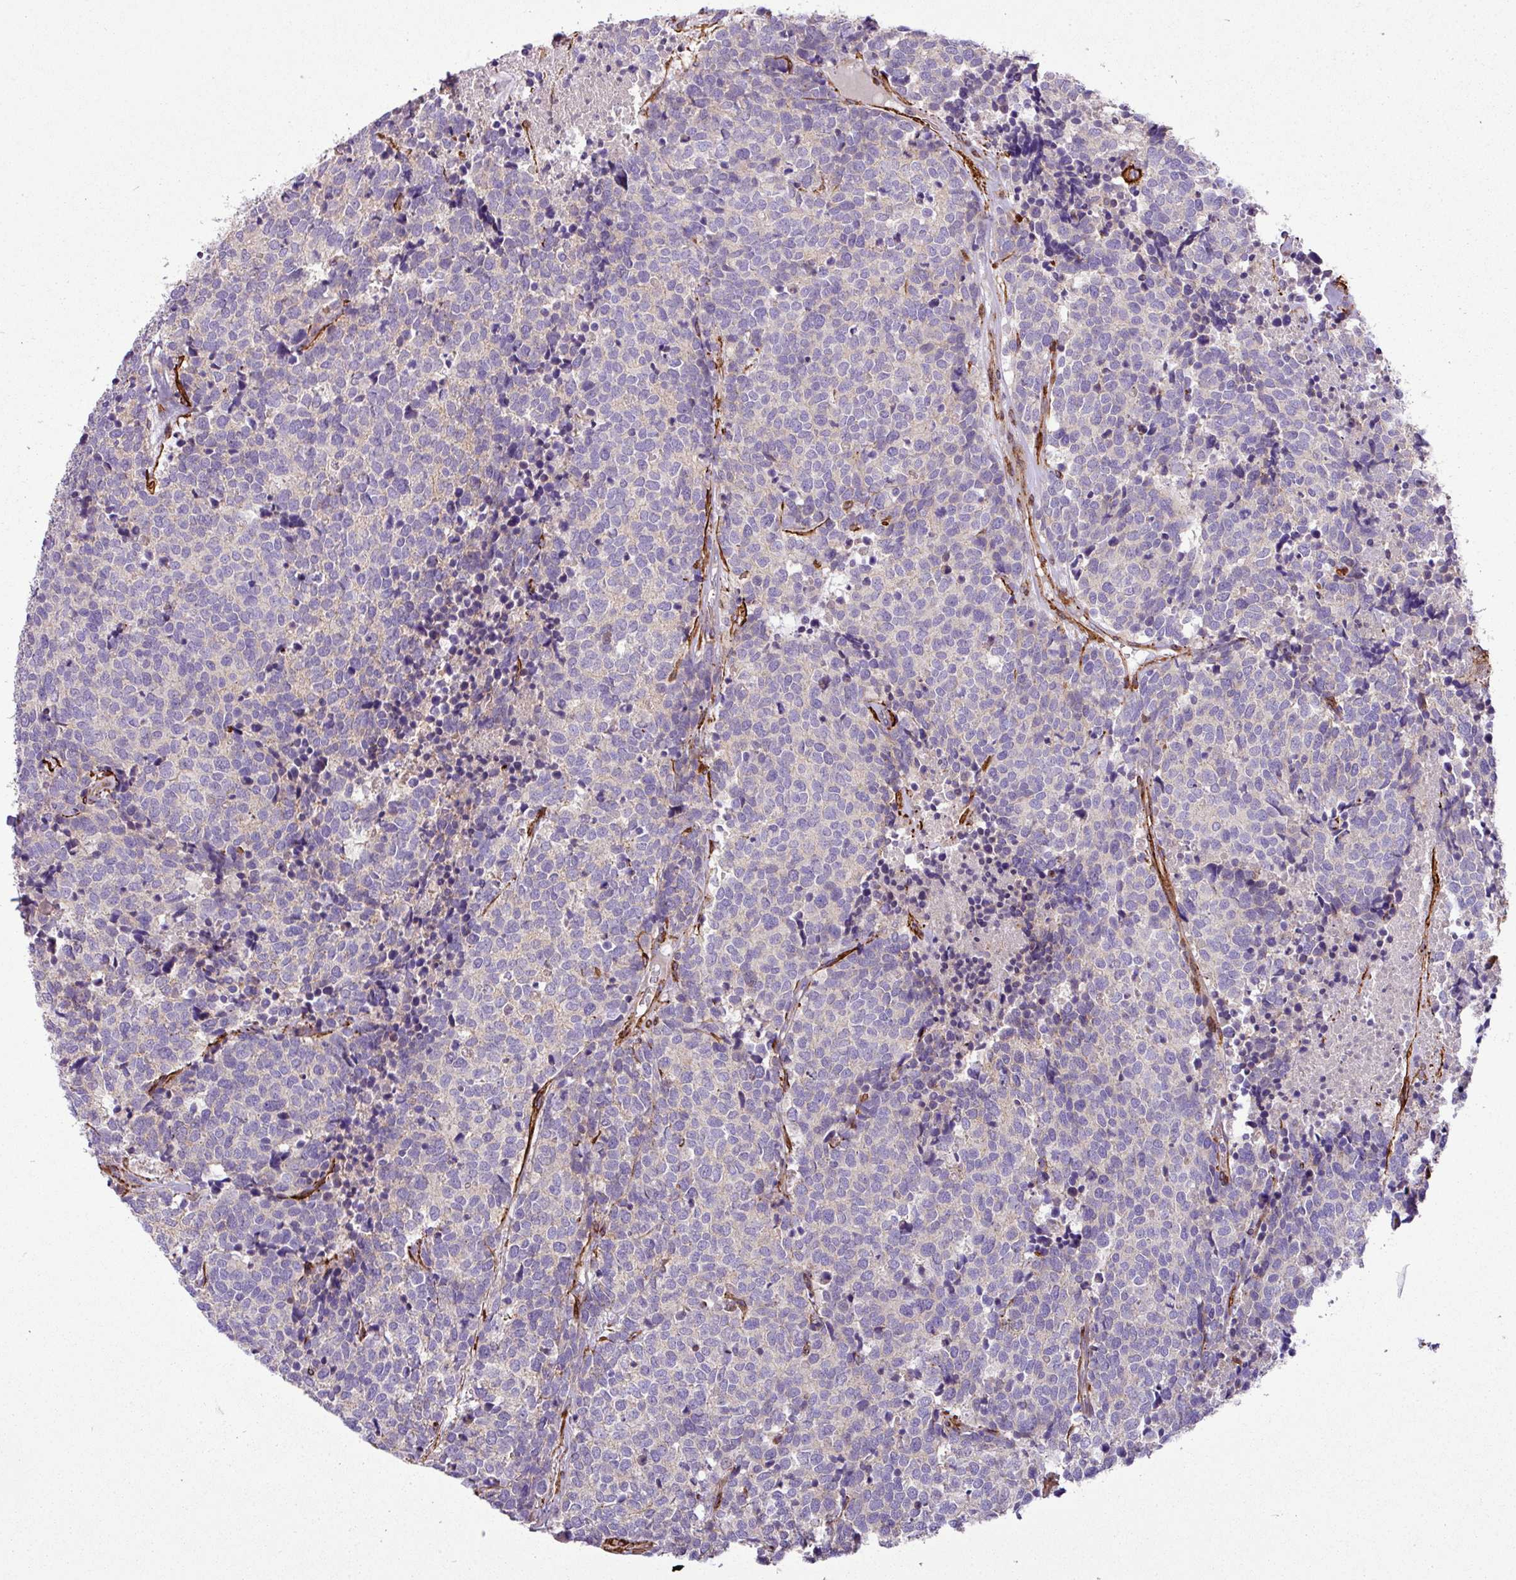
{"staining": {"intensity": "negative", "quantity": "none", "location": "none"}, "tissue": "carcinoid", "cell_type": "Tumor cells", "image_type": "cancer", "snomed": [{"axis": "morphology", "description": "Carcinoid, malignant, NOS"}, {"axis": "topography", "description": "Skin"}], "caption": "A histopathology image of human carcinoid is negative for staining in tumor cells.", "gene": "FAM47E", "patient": {"sex": "female", "age": 79}}